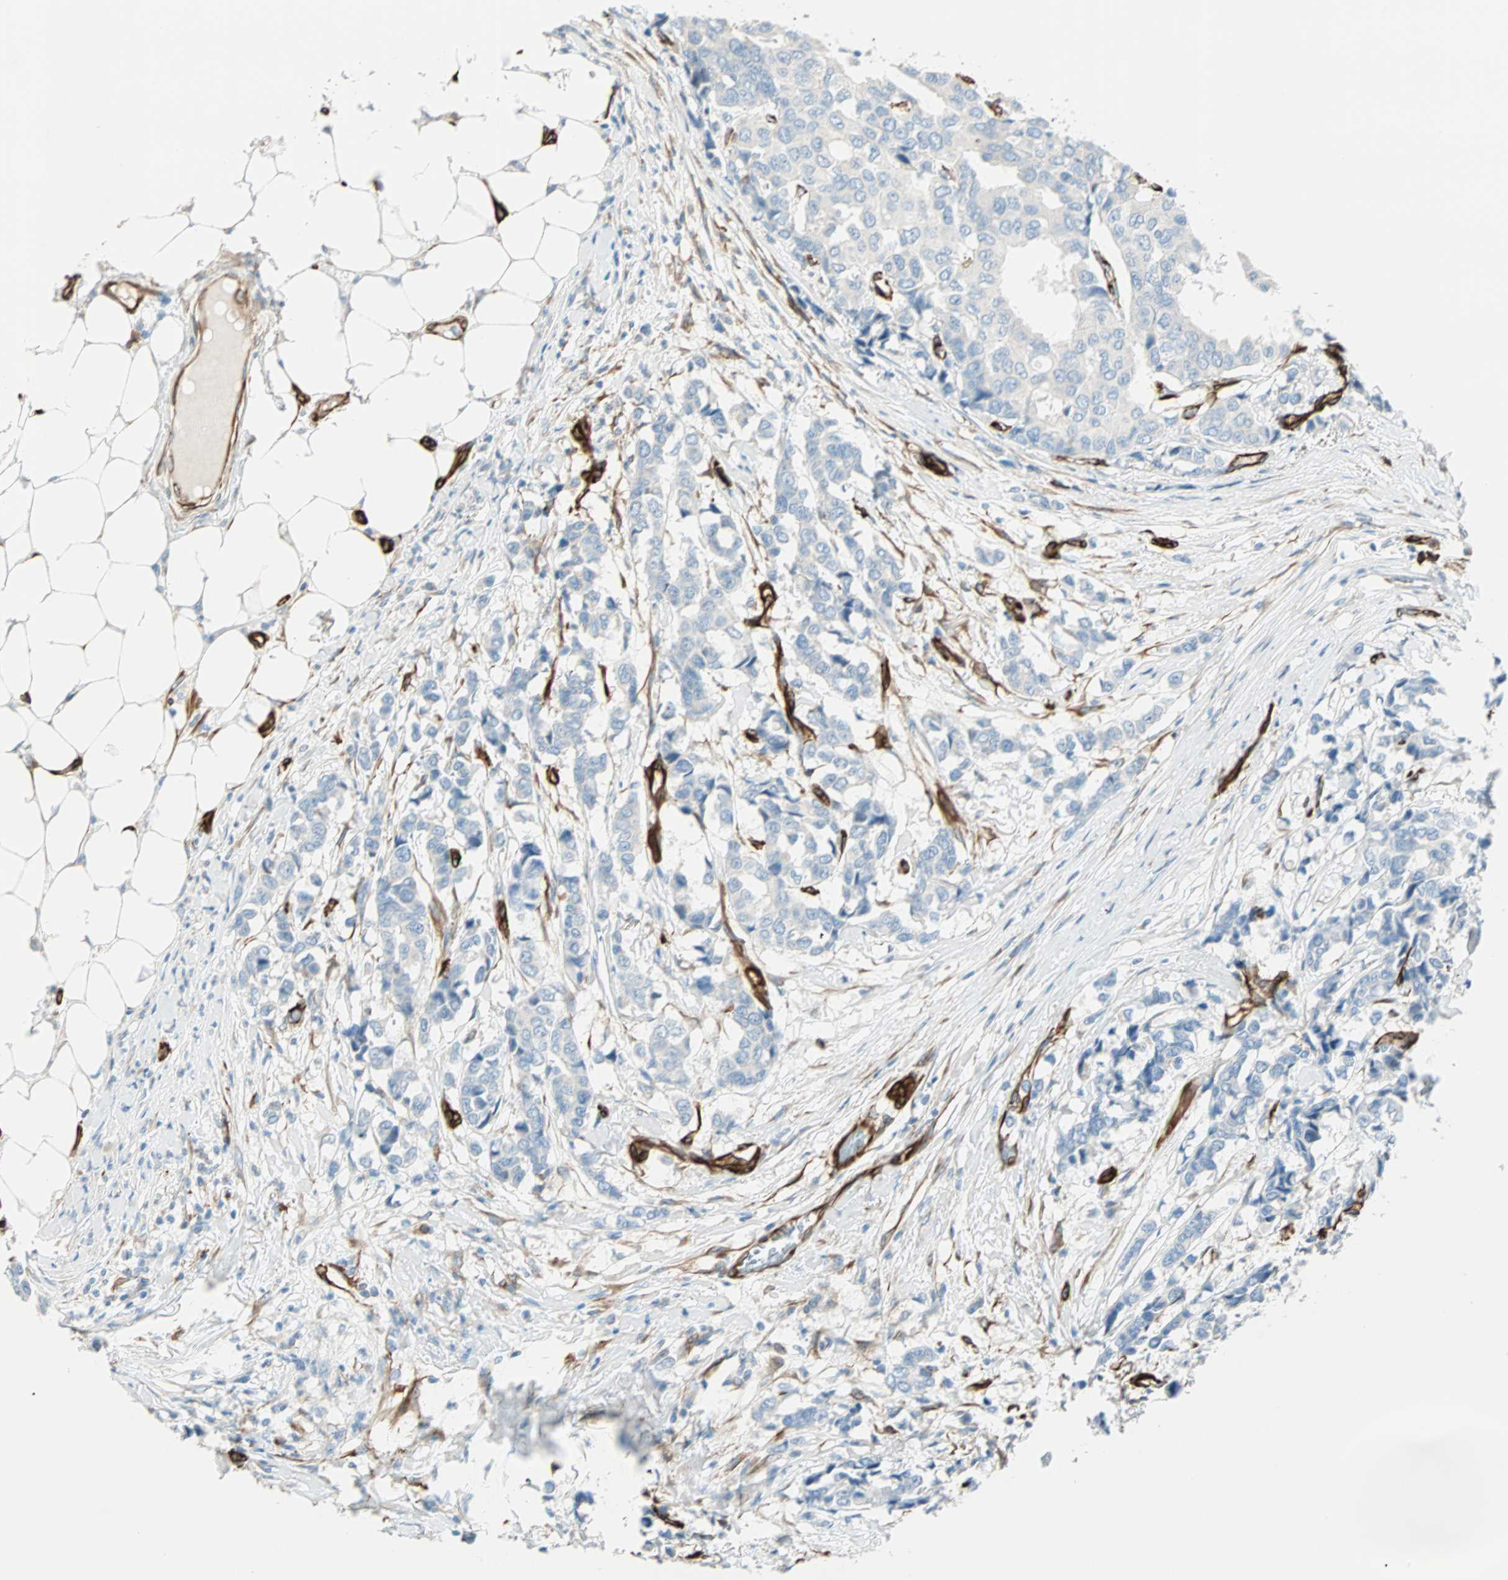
{"staining": {"intensity": "negative", "quantity": "none", "location": "none"}, "tissue": "breast cancer", "cell_type": "Tumor cells", "image_type": "cancer", "snomed": [{"axis": "morphology", "description": "Duct carcinoma"}, {"axis": "topography", "description": "Breast"}], "caption": "This is a image of immunohistochemistry (IHC) staining of breast intraductal carcinoma, which shows no expression in tumor cells. Nuclei are stained in blue.", "gene": "NES", "patient": {"sex": "female", "age": 87}}